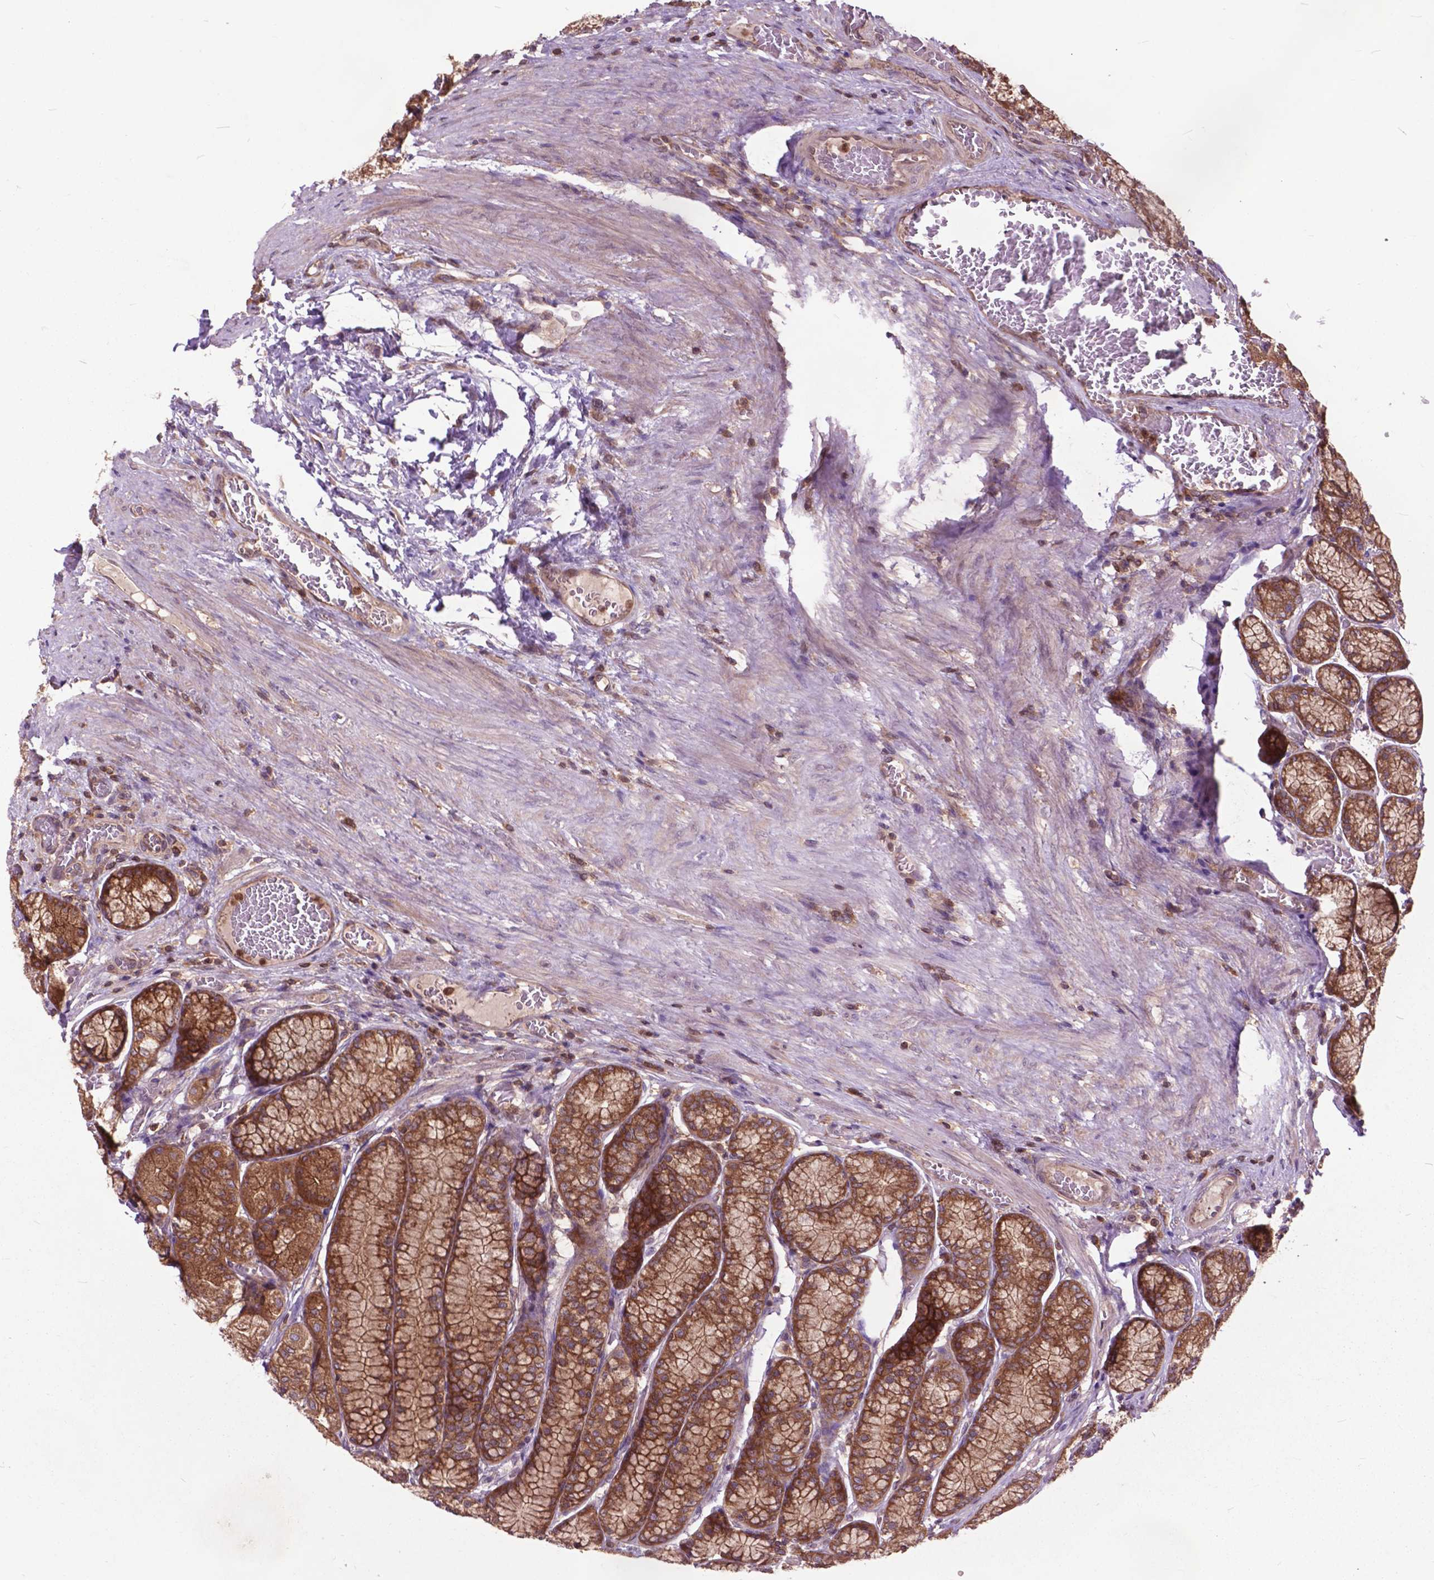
{"staining": {"intensity": "strong", "quantity": ">75%", "location": "cytoplasmic/membranous"}, "tissue": "stomach", "cell_type": "Glandular cells", "image_type": "normal", "snomed": [{"axis": "morphology", "description": "Normal tissue, NOS"}, {"axis": "morphology", "description": "Adenocarcinoma, NOS"}, {"axis": "morphology", "description": "Adenocarcinoma, High grade"}, {"axis": "topography", "description": "Stomach, upper"}, {"axis": "topography", "description": "Stomach"}], "caption": "Immunohistochemical staining of normal human stomach exhibits >75% levels of strong cytoplasmic/membranous protein staining in approximately >75% of glandular cells.", "gene": "ARAF", "patient": {"sex": "female", "age": 65}}